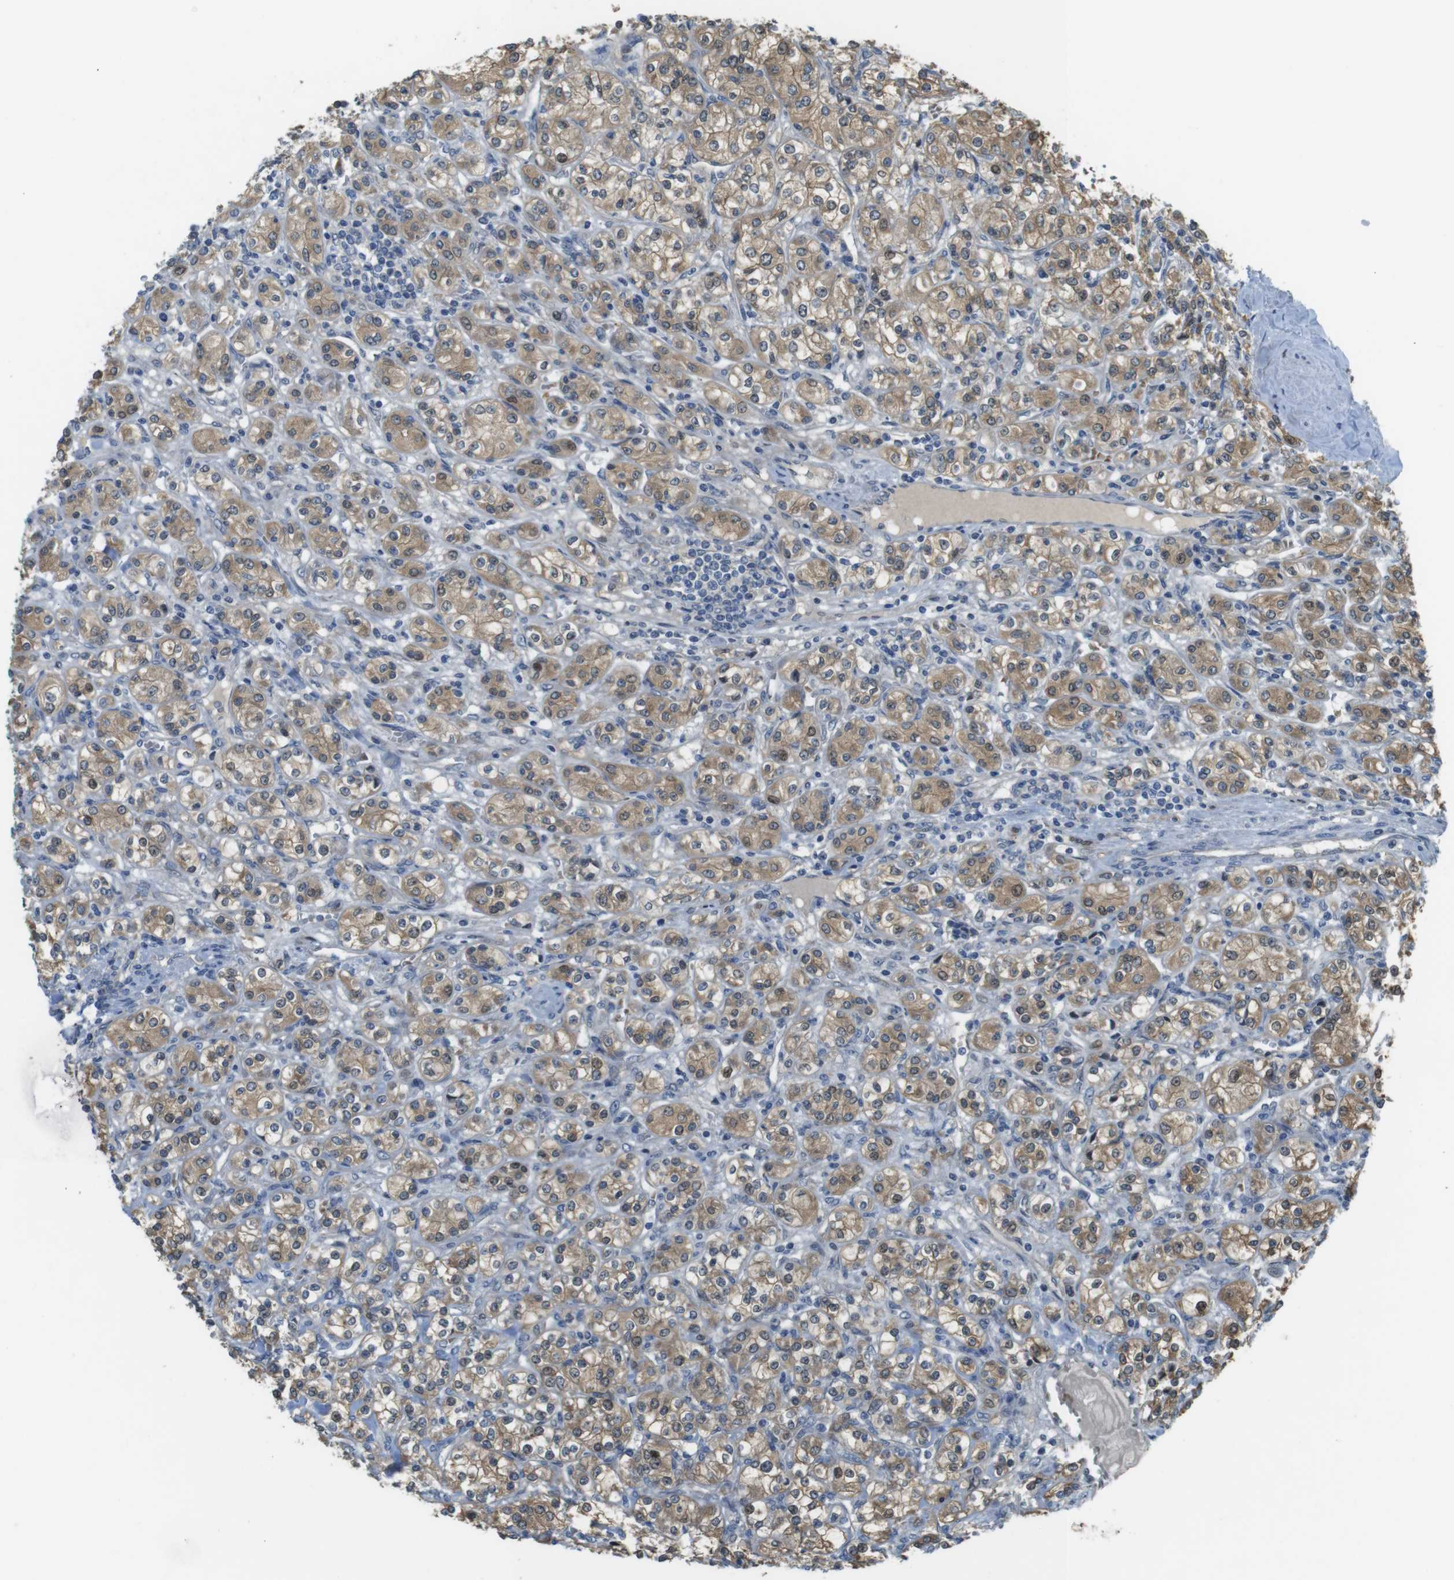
{"staining": {"intensity": "moderate", "quantity": ">75%", "location": "cytoplasmic/membranous,nuclear"}, "tissue": "renal cancer", "cell_type": "Tumor cells", "image_type": "cancer", "snomed": [{"axis": "morphology", "description": "Adenocarcinoma, NOS"}, {"axis": "topography", "description": "Kidney"}], "caption": "A high-resolution micrograph shows immunohistochemistry (IHC) staining of renal adenocarcinoma, which exhibits moderate cytoplasmic/membranous and nuclear expression in approximately >75% of tumor cells. (brown staining indicates protein expression, while blue staining denotes nuclei).", "gene": "ABHD15", "patient": {"sex": "male", "age": 77}}